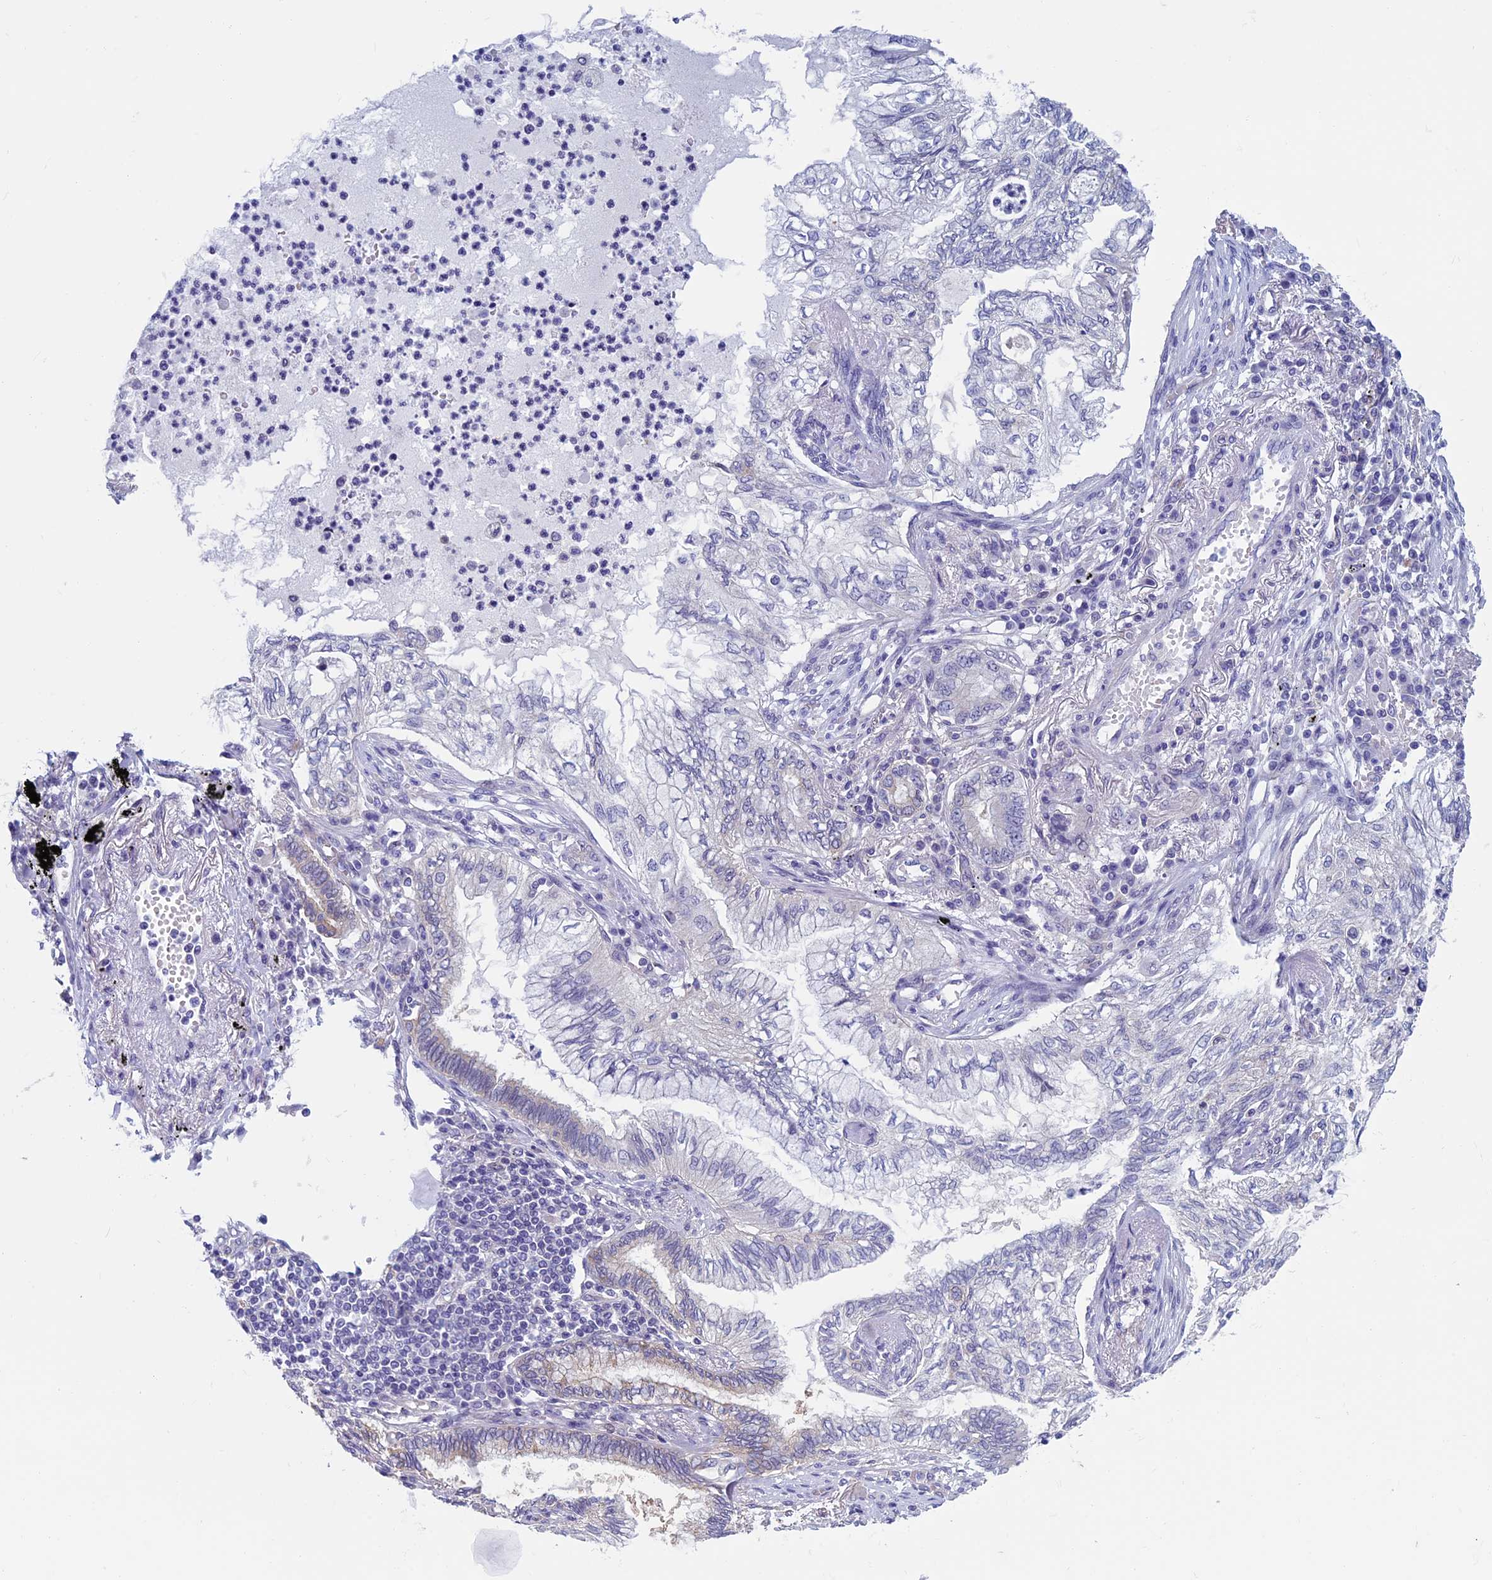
{"staining": {"intensity": "negative", "quantity": "none", "location": "none"}, "tissue": "lung cancer", "cell_type": "Tumor cells", "image_type": "cancer", "snomed": [{"axis": "morphology", "description": "Adenocarcinoma, NOS"}, {"axis": "topography", "description": "Lung"}], "caption": "DAB immunohistochemical staining of human lung cancer (adenocarcinoma) exhibits no significant expression in tumor cells. (Immunohistochemistry (ihc), brightfield microscopy, high magnification).", "gene": "MFSD12", "patient": {"sex": "female", "age": 70}}